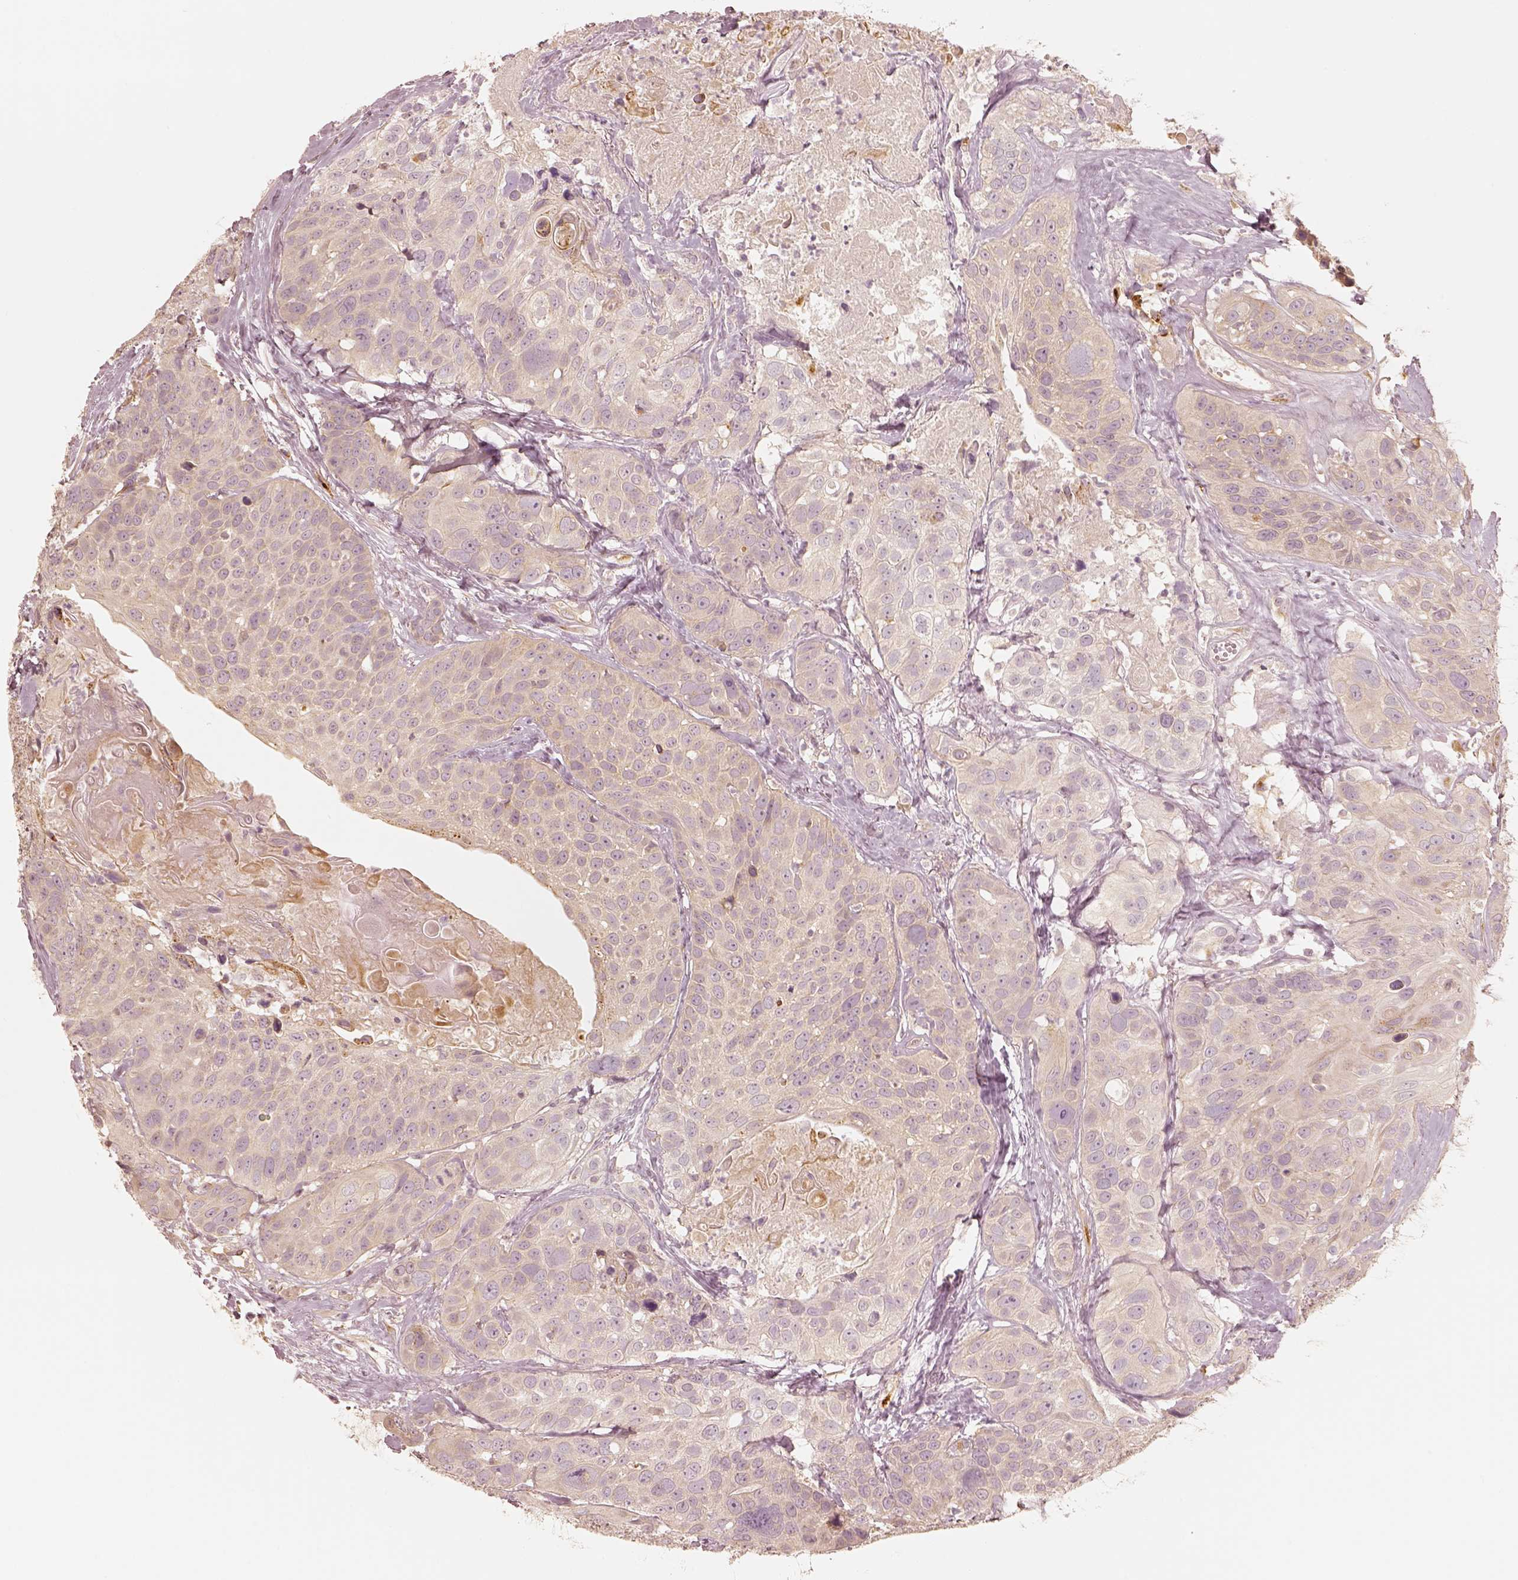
{"staining": {"intensity": "negative", "quantity": "none", "location": "none"}, "tissue": "head and neck cancer", "cell_type": "Tumor cells", "image_type": "cancer", "snomed": [{"axis": "morphology", "description": "Squamous cell carcinoma, NOS"}, {"axis": "topography", "description": "Oral tissue"}, {"axis": "topography", "description": "Head-Neck"}], "caption": "A high-resolution image shows immunohistochemistry staining of head and neck cancer, which demonstrates no significant positivity in tumor cells.", "gene": "GORASP2", "patient": {"sex": "male", "age": 56}}